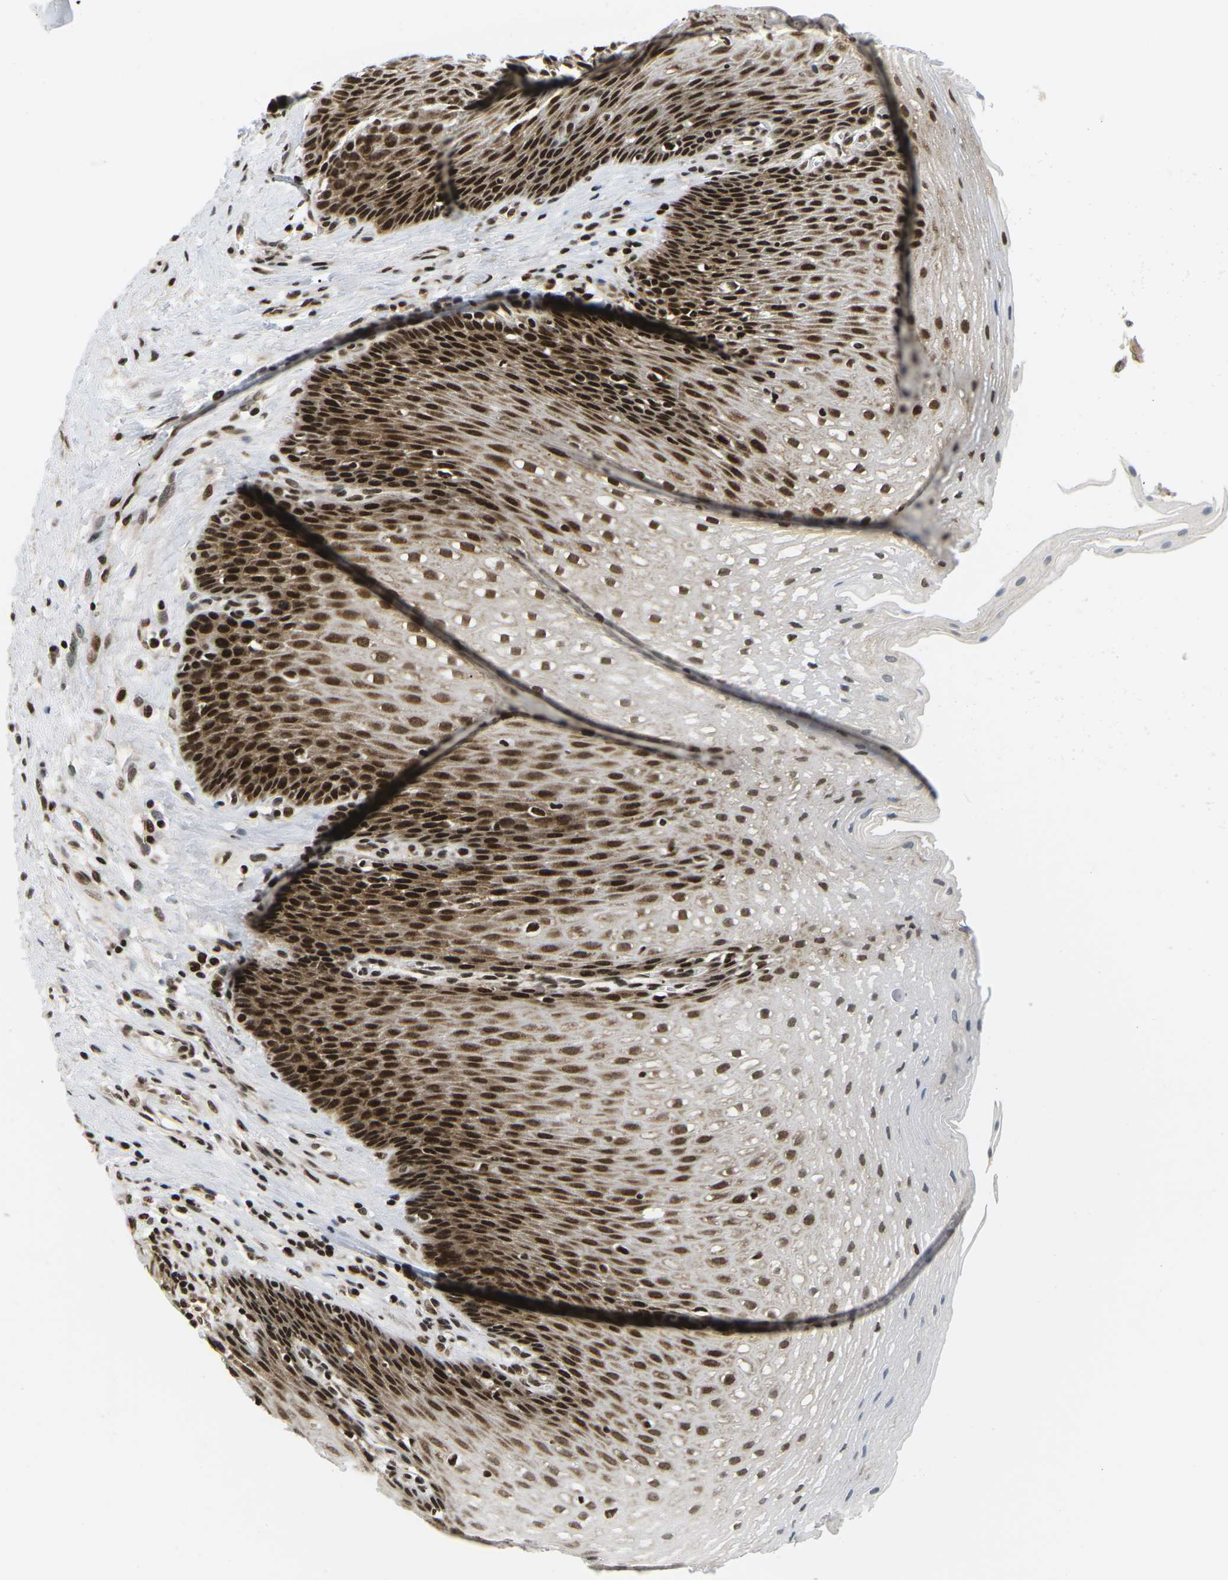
{"staining": {"intensity": "strong", "quantity": "25%-75%", "location": "cytoplasmic/membranous,nuclear"}, "tissue": "esophagus", "cell_type": "Squamous epithelial cells", "image_type": "normal", "snomed": [{"axis": "morphology", "description": "Normal tissue, NOS"}, {"axis": "topography", "description": "Esophagus"}], "caption": "This is a micrograph of immunohistochemistry staining of benign esophagus, which shows strong expression in the cytoplasmic/membranous,nuclear of squamous epithelial cells.", "gene": "CELF1", "patient": {"sex": "male", "age": 48}}